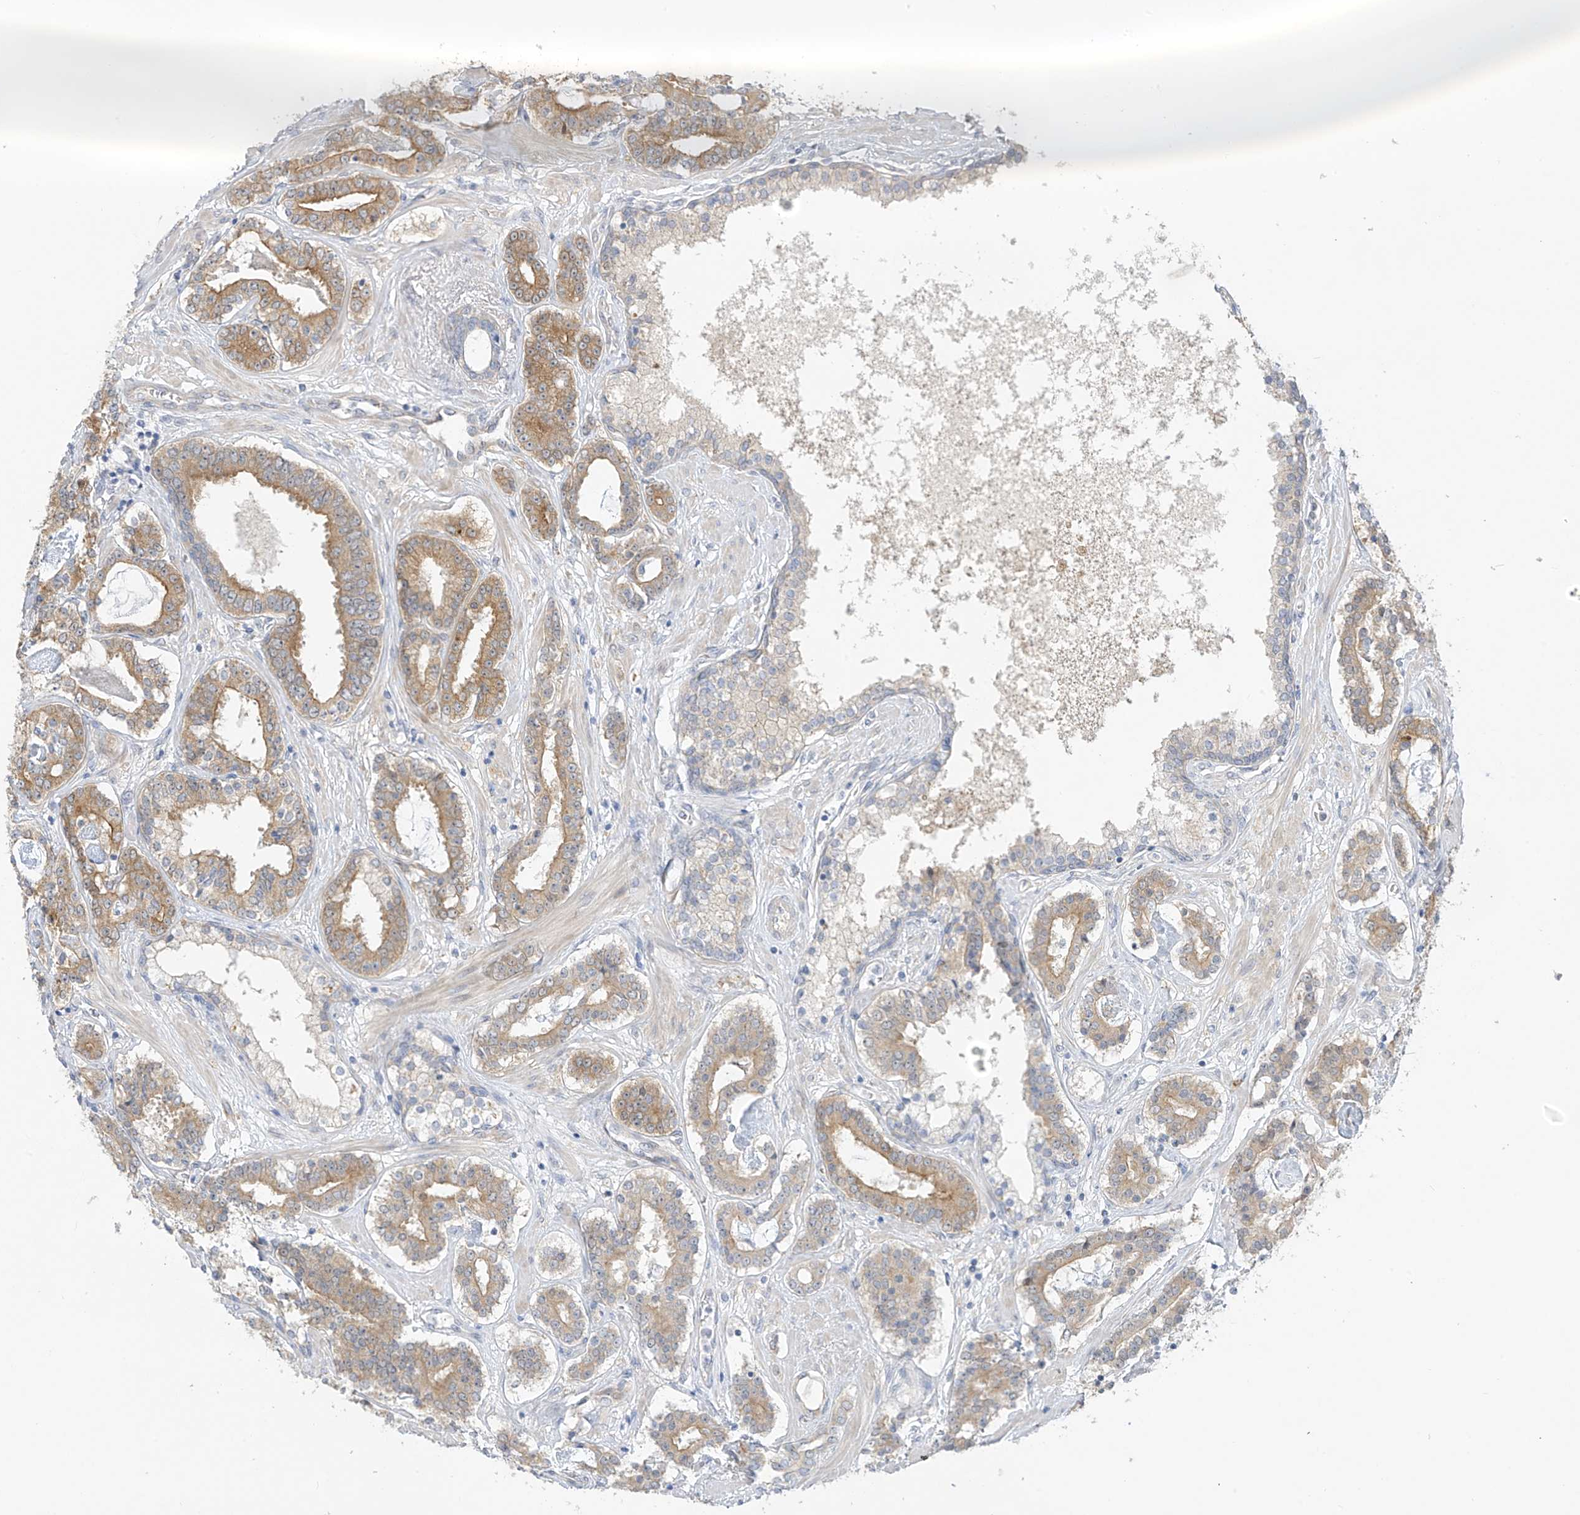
{"staining": {"intensity": "moderate", "quantity": ">75%", "location": "cytoplasmic/membranous"}, "tissue": "prostate cancer", "cell_type": "Tumor cells", "image_type": "cancer", "snomed": [{"axis": "morphology", "description": "Adenocarcinoma, High grade"}, {"axis": "topography", "description": "Prostate"}], "caption": "Adenocarcinoma (high-grade) (prostate) stained with a brown dye exhibits moderate cytoplasmic/membranous positive expression in approximately >75% of tumor cells.", "gene": "EIPR1", "patient": {"sex": "male", "age": 58}}